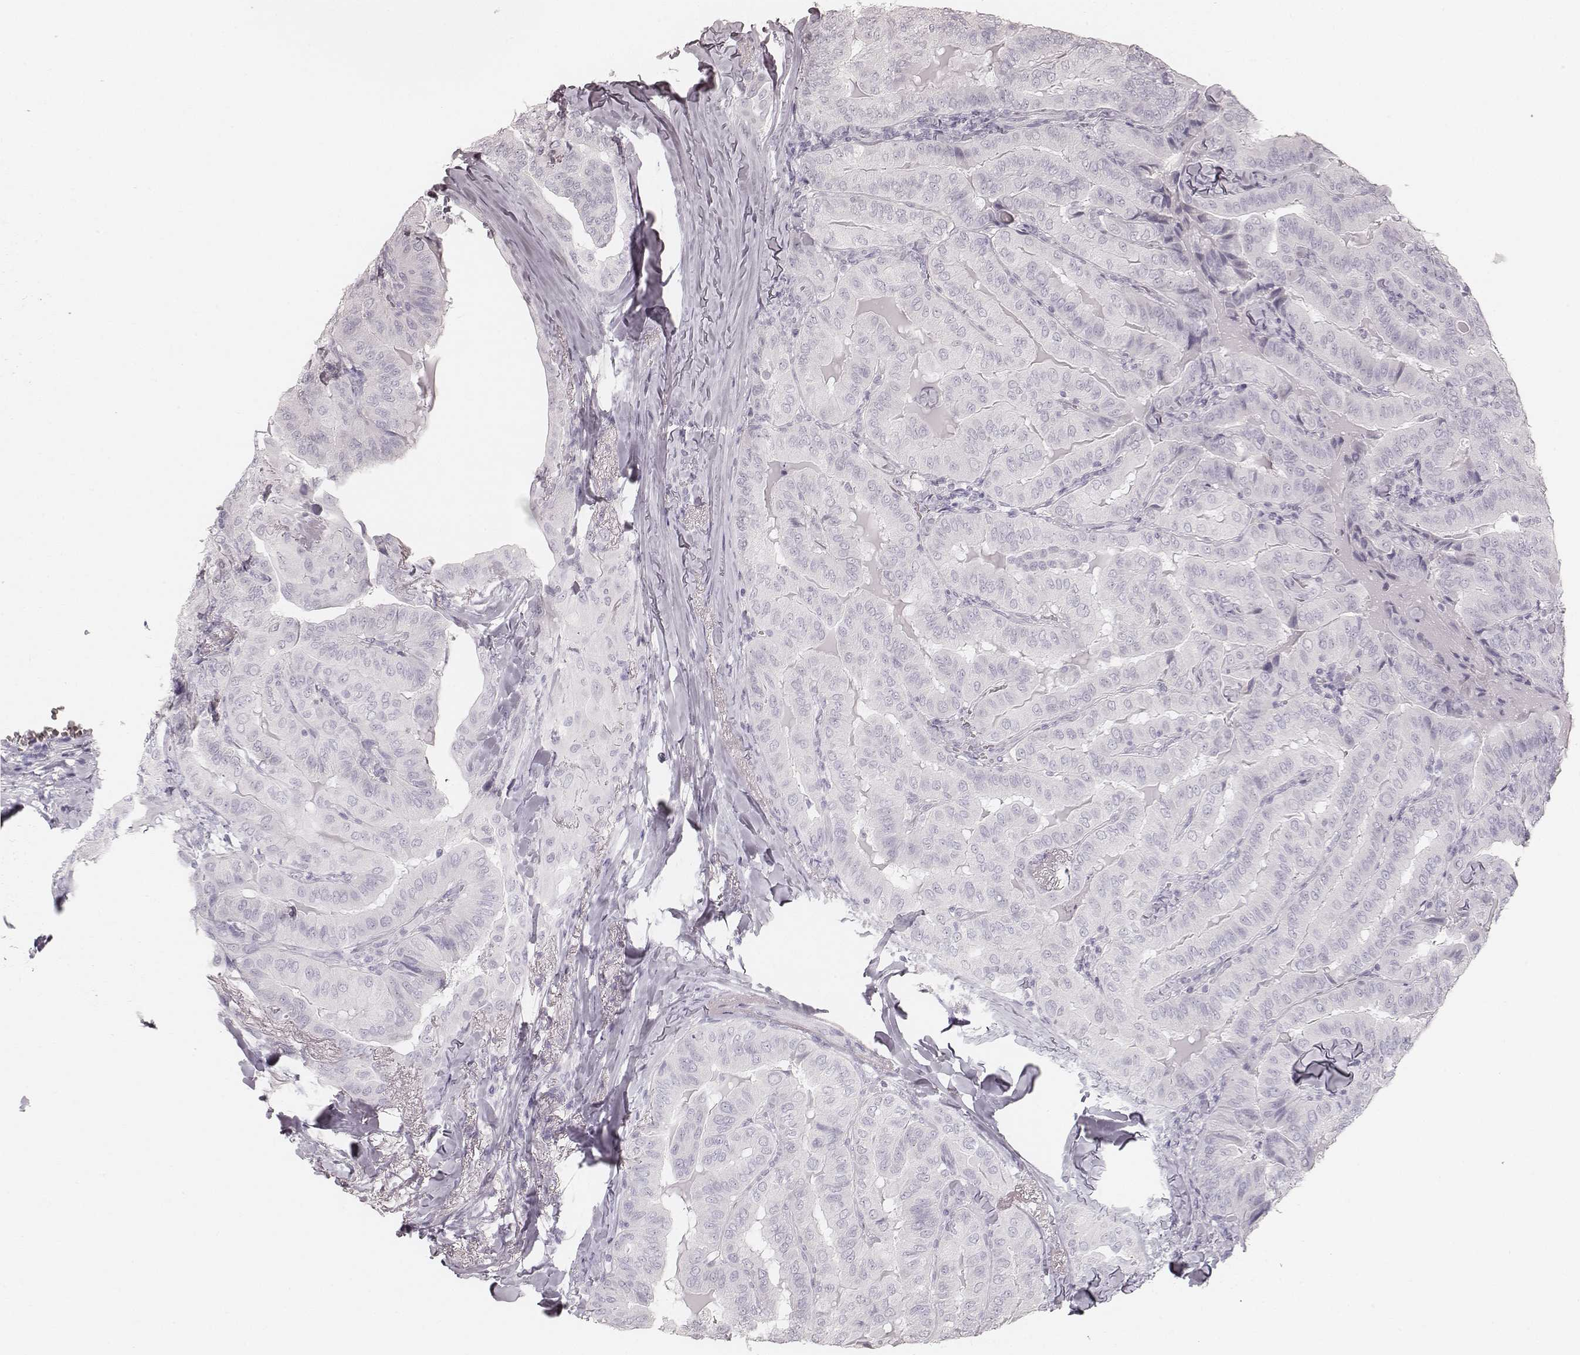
{"staining": {"intensity": "negative", "quantity": "none", "location": "none"}, "tissue": "thyroid cancer", "cell_type": "Tumor cells", "image_type": "cancer", "snomed": [{"axis": "morphology", "description": "Papillary adenocarcinoma, NOS"}, {"axis": "topography", "description": "Thyroid gland"}], "caption": "Immunohistochemistry image of papillary adenocarcinoma (thyroid) stained for a protein (brown), which demonstrates no positivity in tumor cells. (DAB immunohistochemistry visualized using brightfield microscopy, high magnification).", "gene": "KRT34", "patient": {"sex": "female", "age": 68}}